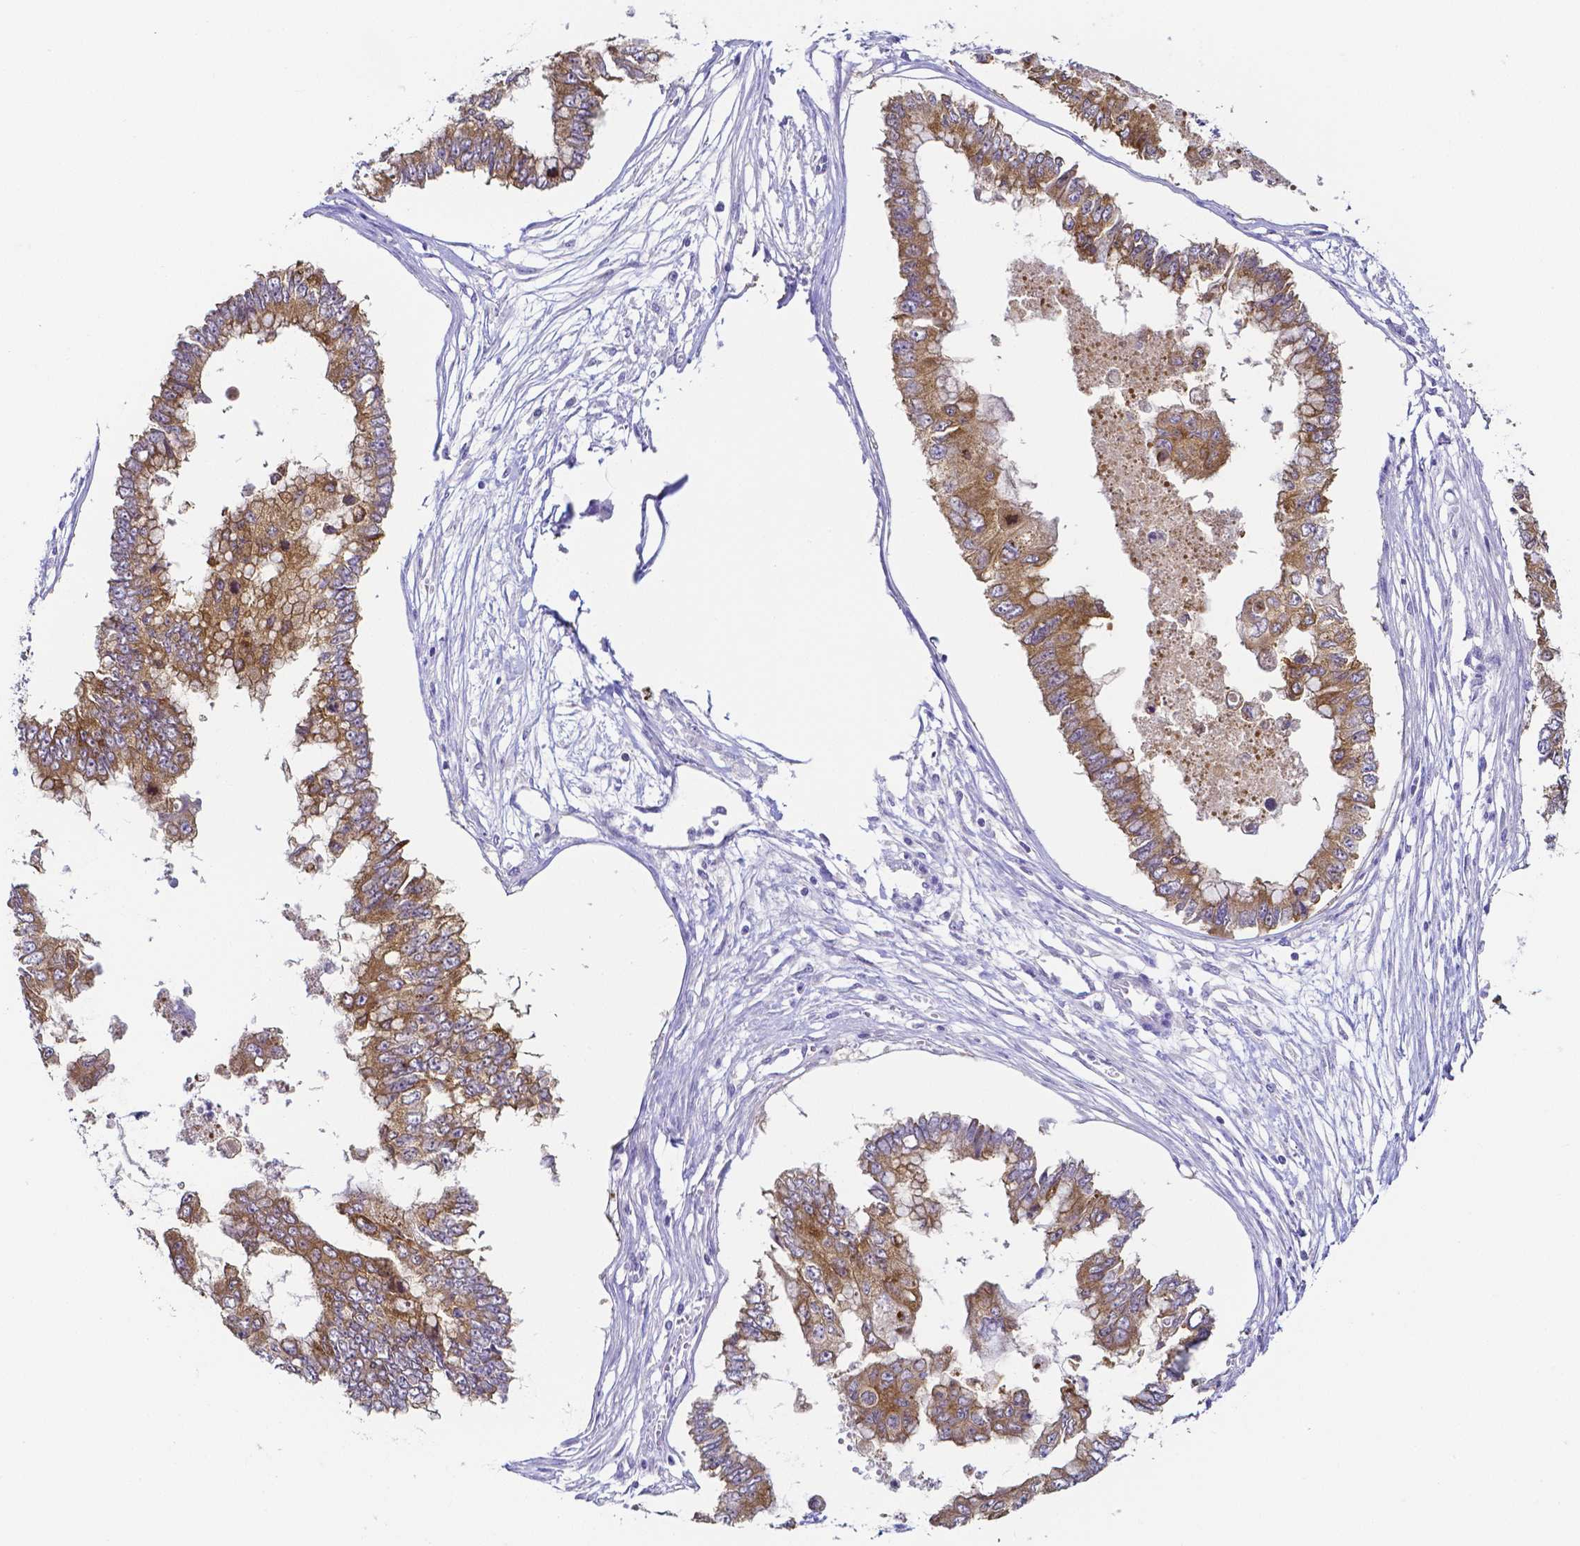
{"staining": {"intensity": "moderate", "quantity": ">75%", "location": "cytoplasmic/membranous"}, "tissue": "ovarian cancer", "cell_type": "Tumor cells", "image_type": "cancer", "snomed": [{"axis": "morphology", "description": "Cystadenocarcinoma, mucinous, NOS"}, {"axis": "topography", "description": "Ovary"}], "caption": "Immunohistochemical staining of ovarian cancer (mucinous cystadenocarcinoma) reveals medium levels of moderate cytoplasmic/membranous protein expression in approximately >75% of tumor cells.", "gene": "PKP3", "patient": {"sex": "female", "age": 72}}